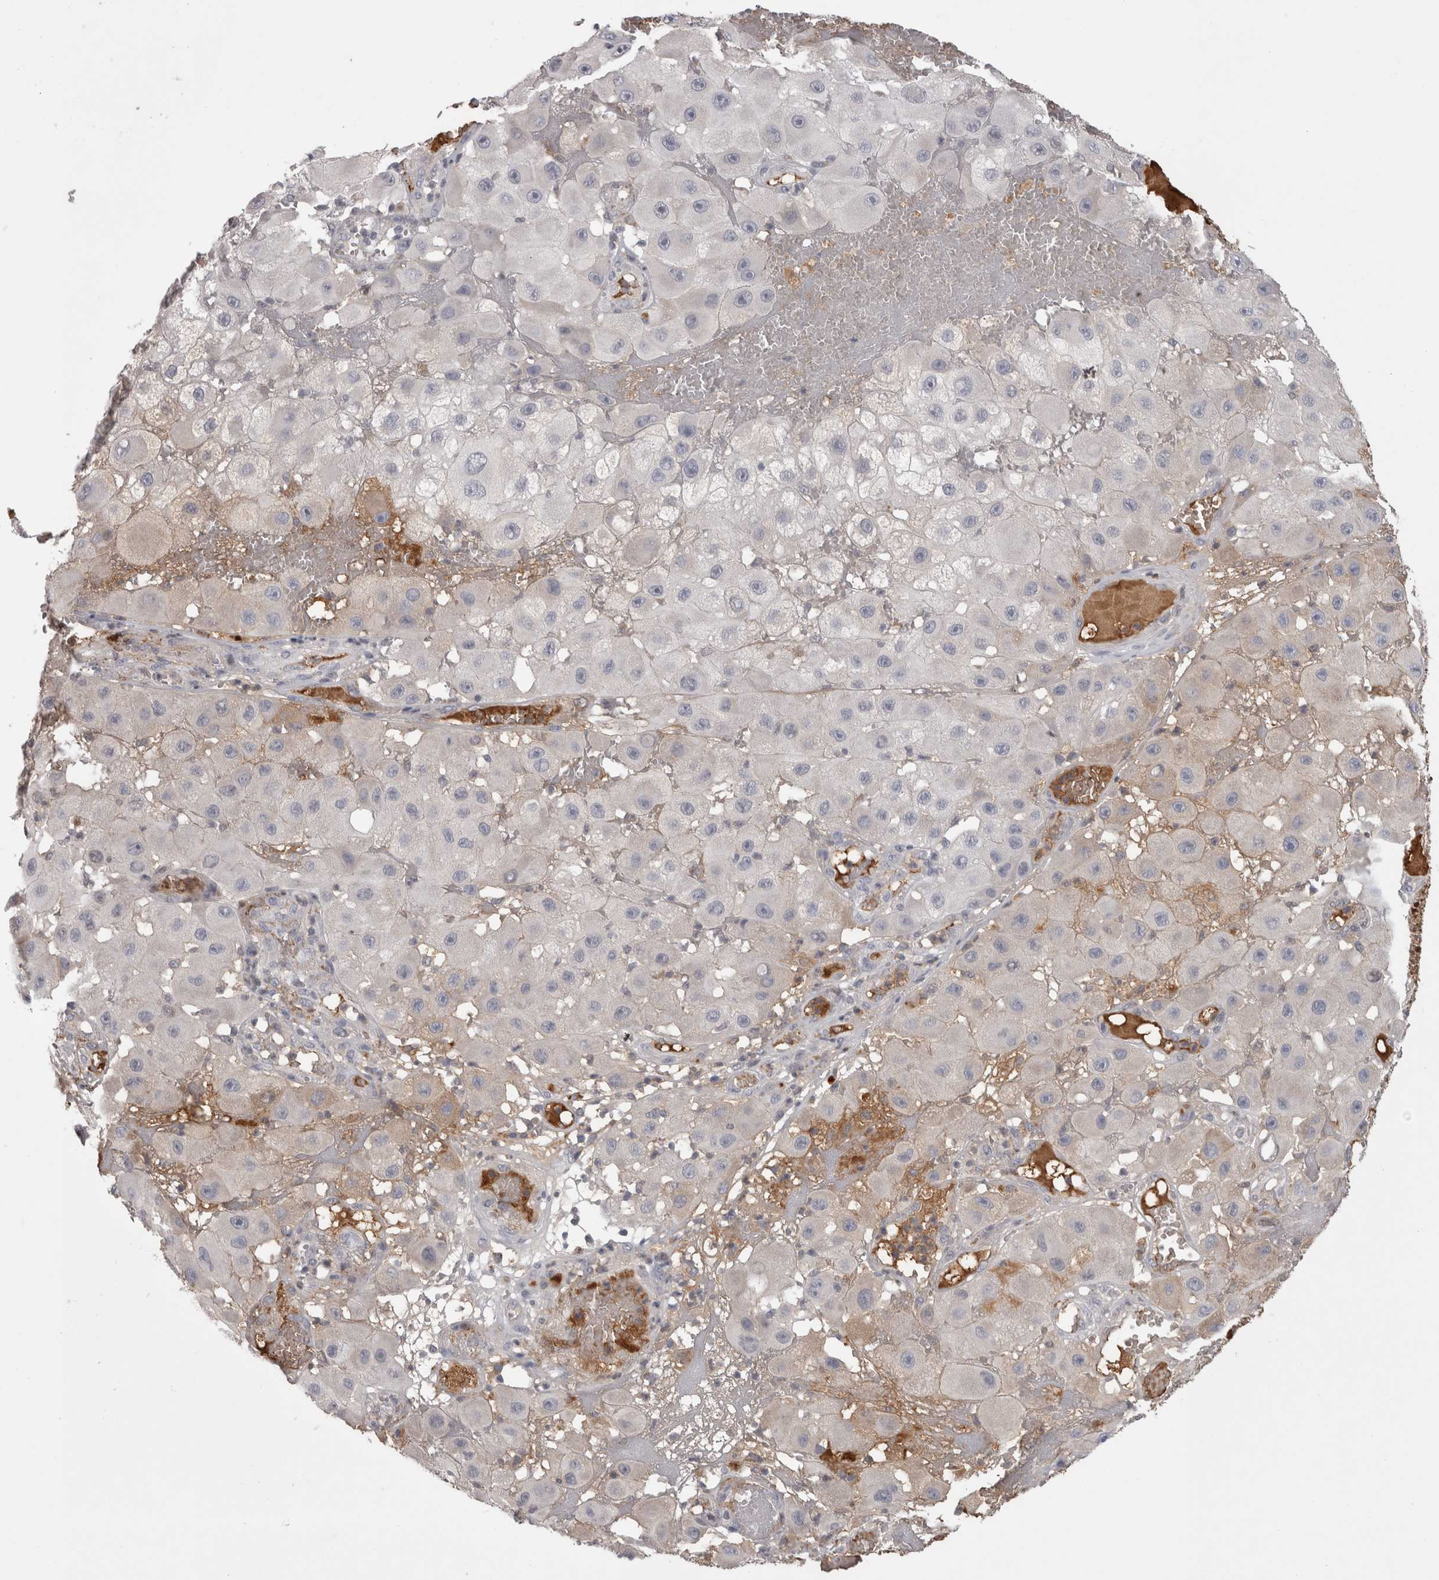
{"staining": {"intensity": "weak", "quantity": "<25%", "location": "cytoplasmic/membranous"}, "tissue": "melanoma", "cell_type": "Tumor cells", "image_type": "cancer", "snomed": [{"axis": "morphology", "description": "Malignant melanoma, NOS"}, {"axis": "topography", "description": "Skin"}], "caption": "Immunohistochemical staining of malignant melanoma displays no significant expression in tumor cells. The staining is performed using DAB brown chromogen with nuclei counter-stained in using hematoxylin.", "gene": "SAA4", "patient": {"sex": "female", "age": 81}}